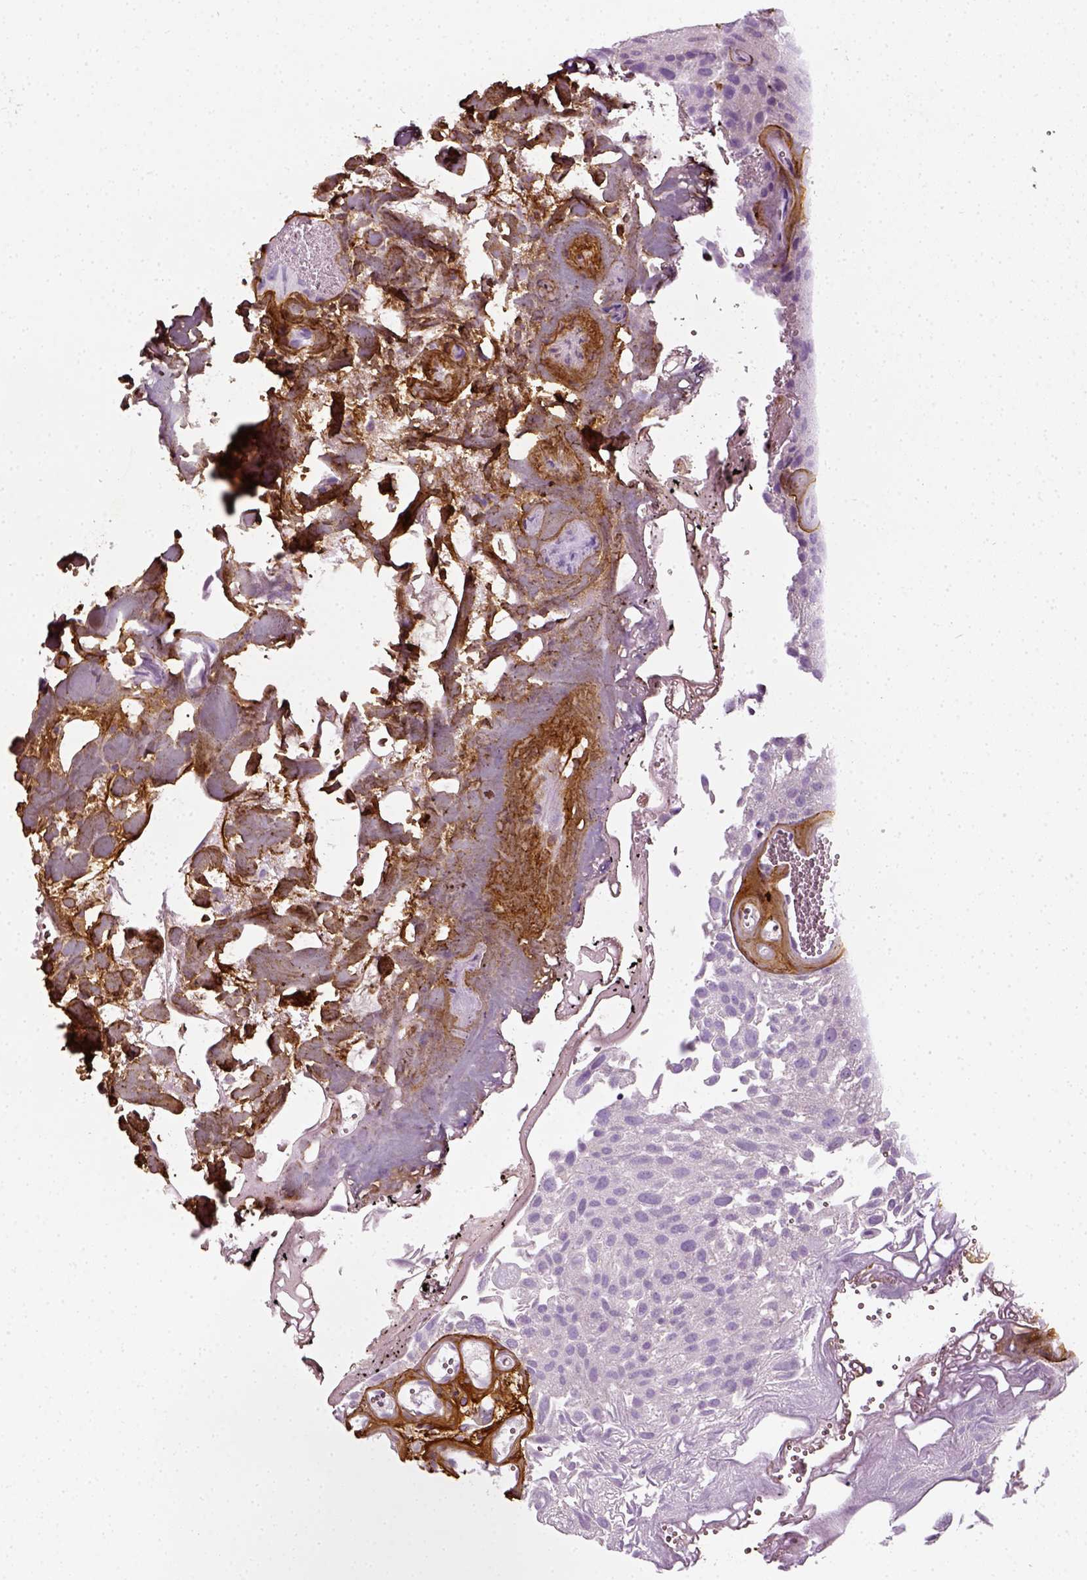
{"staining": {"intensity": "negative", "quantity": "none", "location": "none"}, "tissue": "urothelial cancer", "cell_type": "Tumor cells", "image_type": "cancer", "snomed": [{"axis": "morphology", "description": "Urothelial carcinoma, Low grade"}, {"axis": "topography", "description": "Urinary bladder"}], "caption": "This micrograph is of urothelial carcinoma (low-grade) stained with immunohistochemistry (IHC) to label a protein in brown with the nuclei are counter-stained blue. There is no staining in tumor cells.", "gene": "COL6A2", "patient": {"sex": "male", "age": 72}}